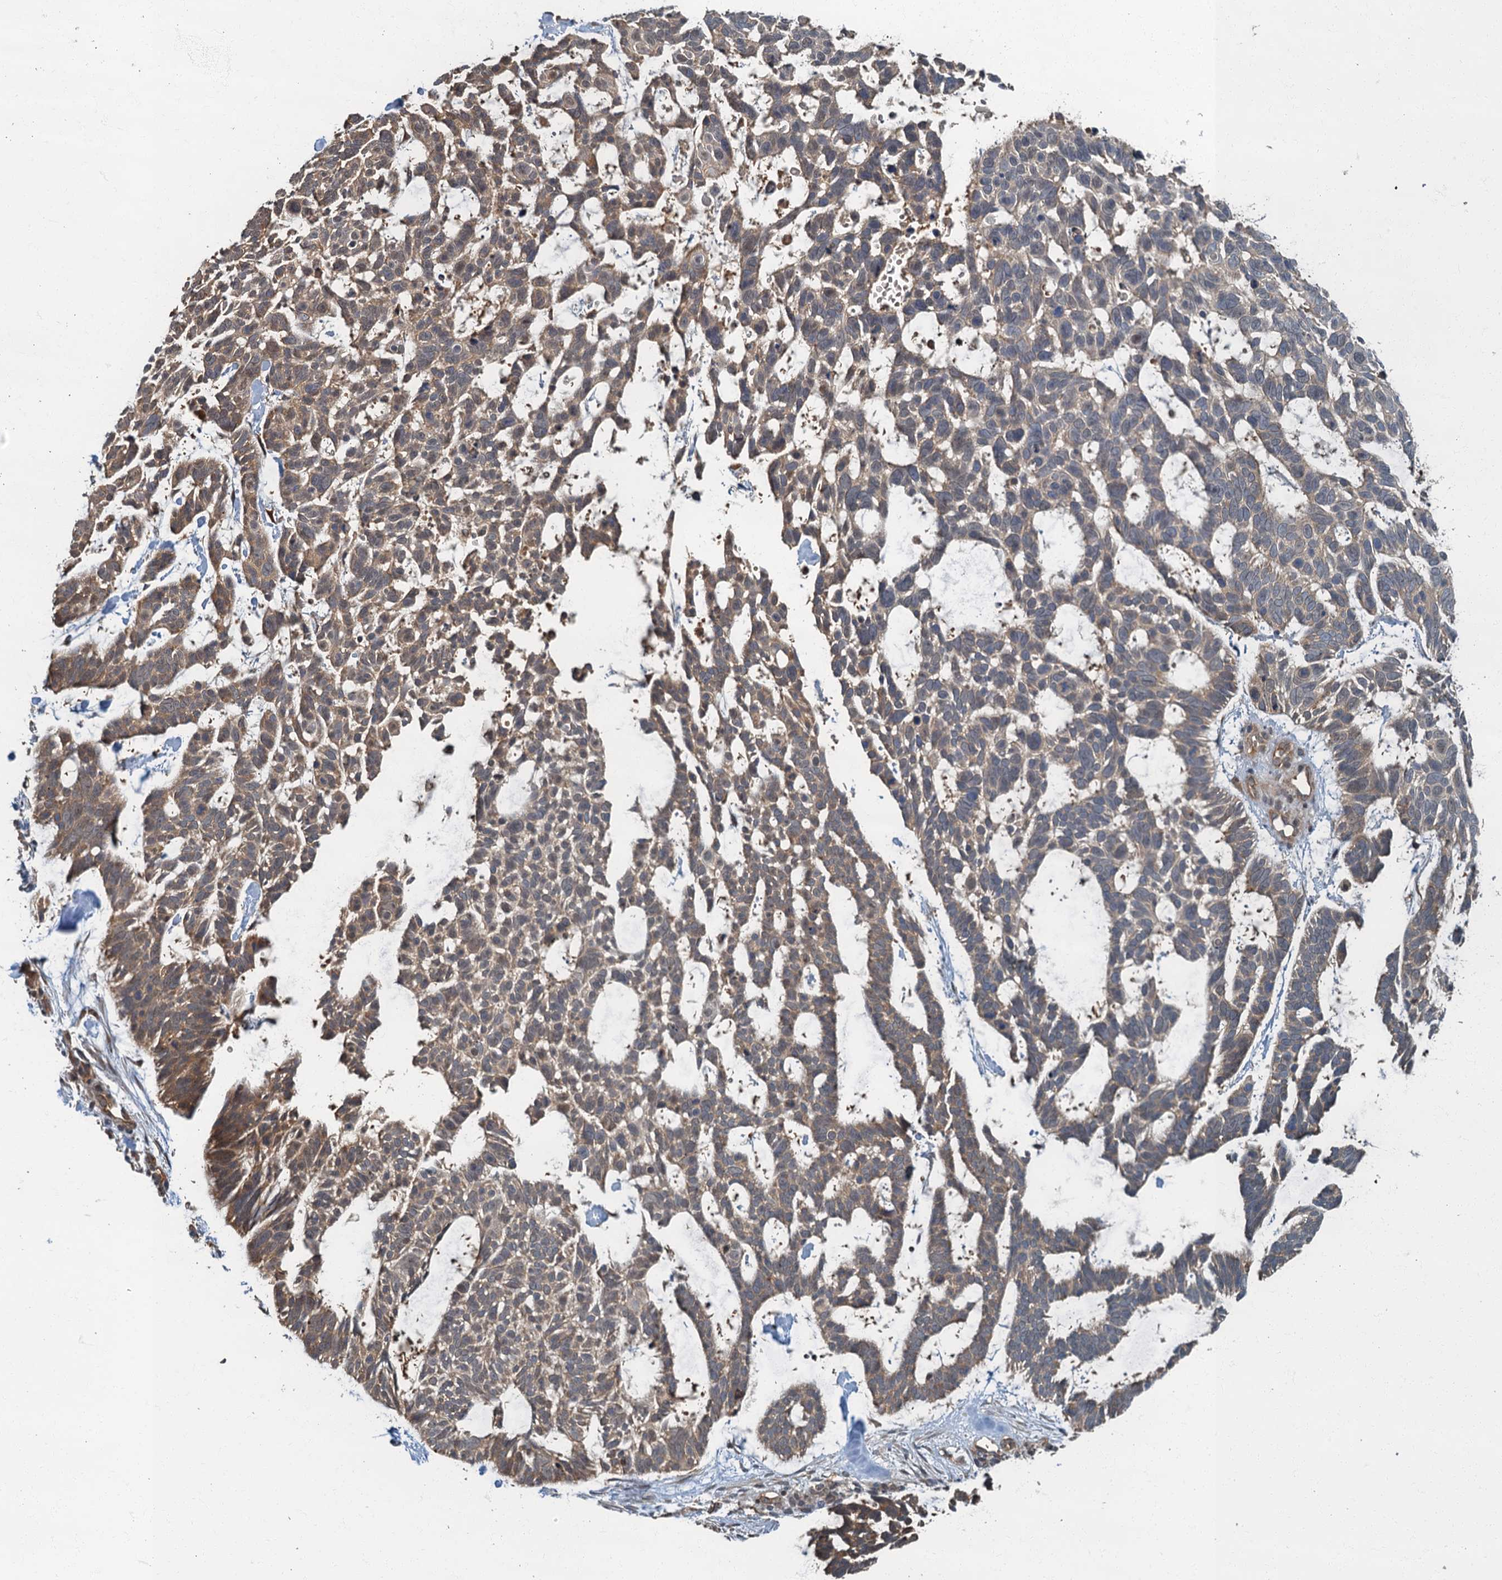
{"staining": {"intensity": "moderate", "quantity": ">75%", "location": "cytoplasmic/membranous,nuclear"}, "tissue": "skin cancer", "cell_type": "Tumor cells", "image_type": "cancer", "snomed": [{"axis": "morphology", "description": "Basal cell carcinoma"}, {"axis": "topography", "description": "Skin"}], "caption": "High-magnification brightfield microscopy of skin basal cell carcinoma stained with DAB (3,3'-diaminobenzidine) (brown) and counterstained with hematoxylin (blue). tumor cells exhibit moderate cytoplasmic/membranous and nuclear positivity is appreciated in approximately>75% of cells. Using DAB (3,3'-diaminobenzidine) (brown) and hematoxylin (blue) stains, captured at high magnification using brightfield microscopy.", "gene": "TBCK", "patient": {"sex": "male", "age": 88}}